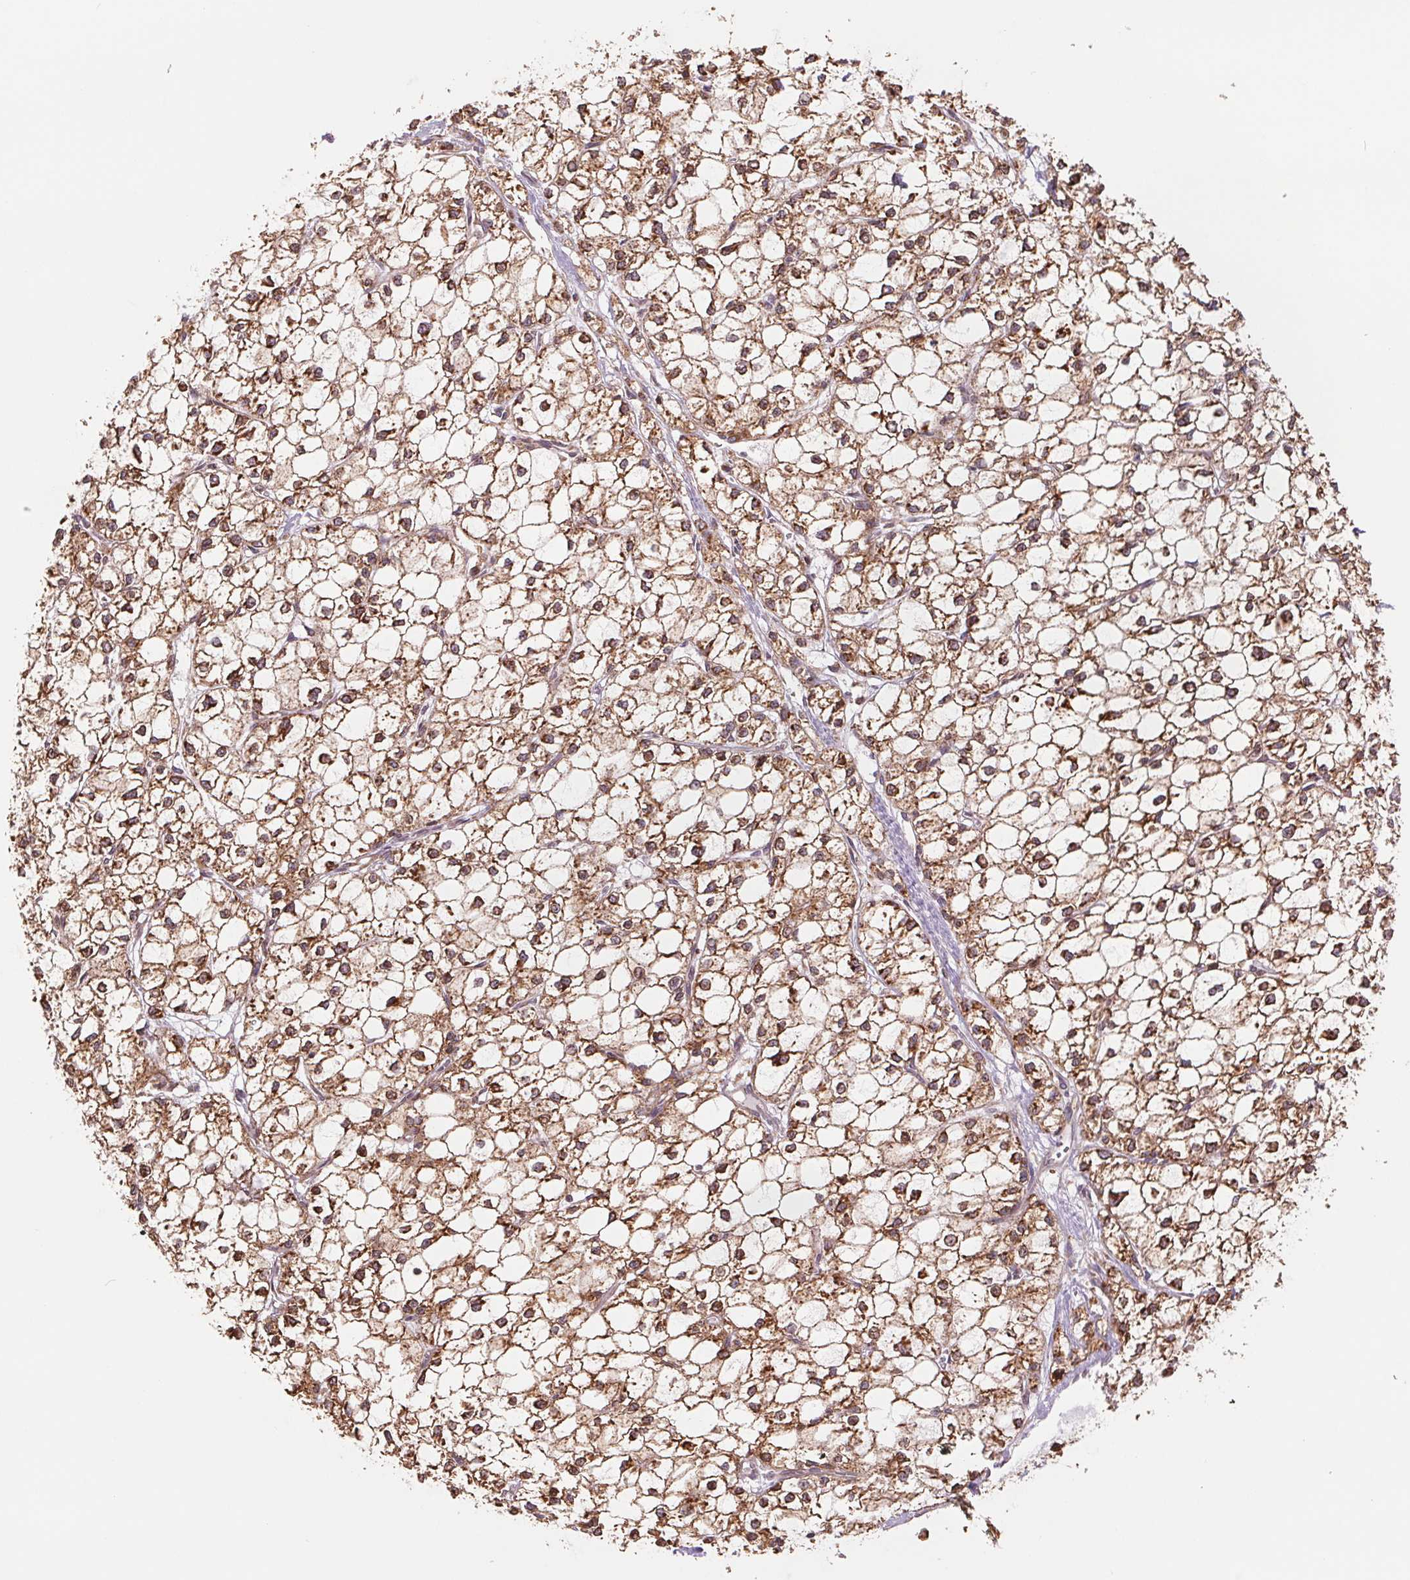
{"staining": {"intensity": "moderate", "quantity": ">75%", "location": "cytoplasmic/membranous"}, "tissue": "liver cancer", "cell_type": "Tumor cells", "image_type": "cancer", "snomed": [{"axis": "morphology", "description": "Carcinoma, Hepatocellular, NOS"}, {"axis": "topography", "description": "Liver"}], "caption": "Immunohistochemistry of liver cancer (hepatocellular carcinoma) shows medium levels of moderate cytoplasmic/membranous positivity in about >75% of tumor cells. (DAB IHC, brown staining for protein, blue staining for nuclei).", "gene": "RPN1", "patient": {"sex": "female", "age": 43}}